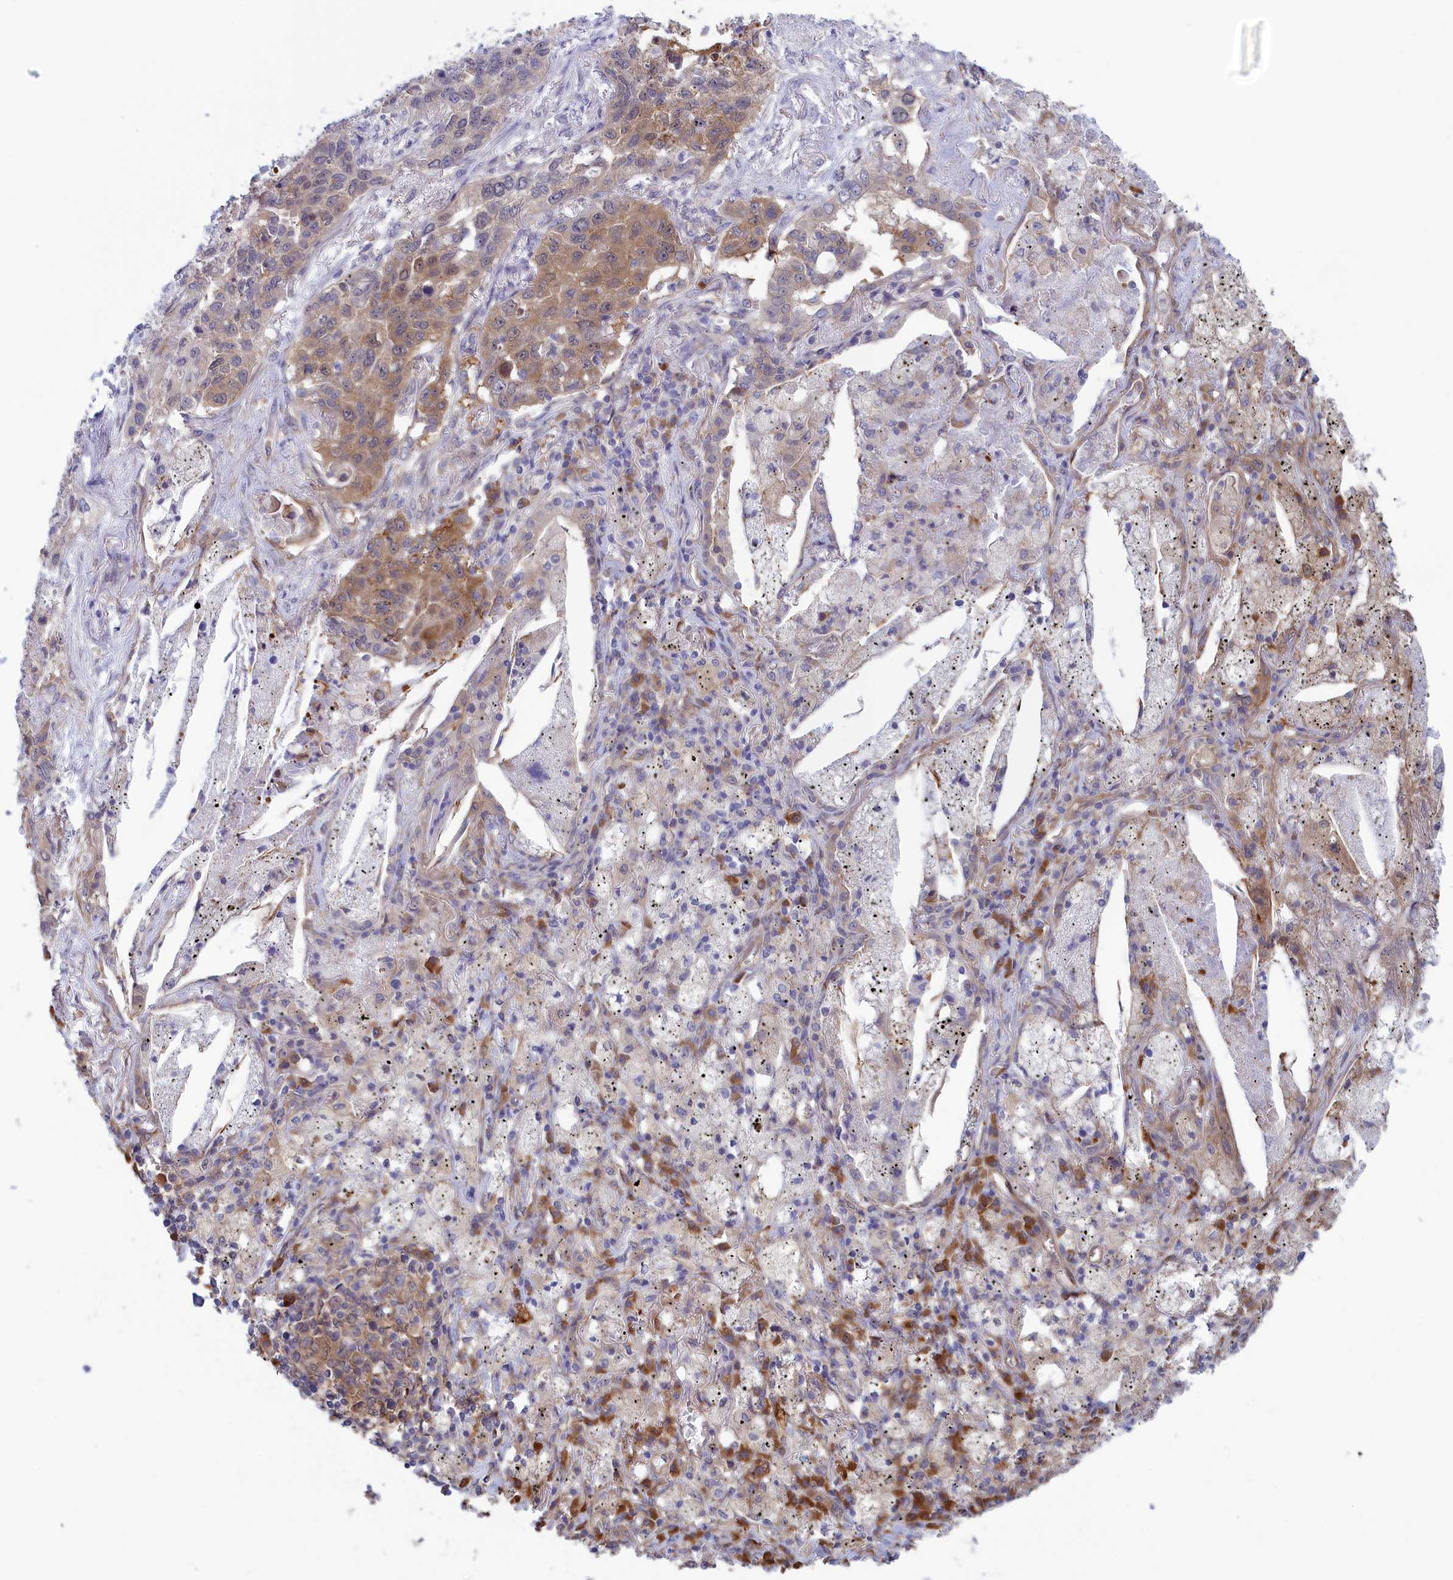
{"staining": {"intensity": "moderate", "quantity": "25%-75%", "location": "cytoplasmic/membranous"}, "tissue": "lung cancer", "cell_type": "Tumor cells", "image_type": "cancer", "snomed": [{"axis": "morphology", "description": "Squamous cell carcinoma, NOS"}, {"axis": "topography", "description": "Lung"}], "caption": "Protein staining reveals moderate cytoplasmic/membranous positivity in approximately 25%-75% of tumor cells in lung cancer (squamous cell carcinoma). (Stains: DAB (3,3'-diaminobenzidine) in brown, nuclei in blue, Microscopy: brightfield microscopy at high magnification).", "gene": "SYNDIG1L", "patient": {"sex": "female", "age": 63}}